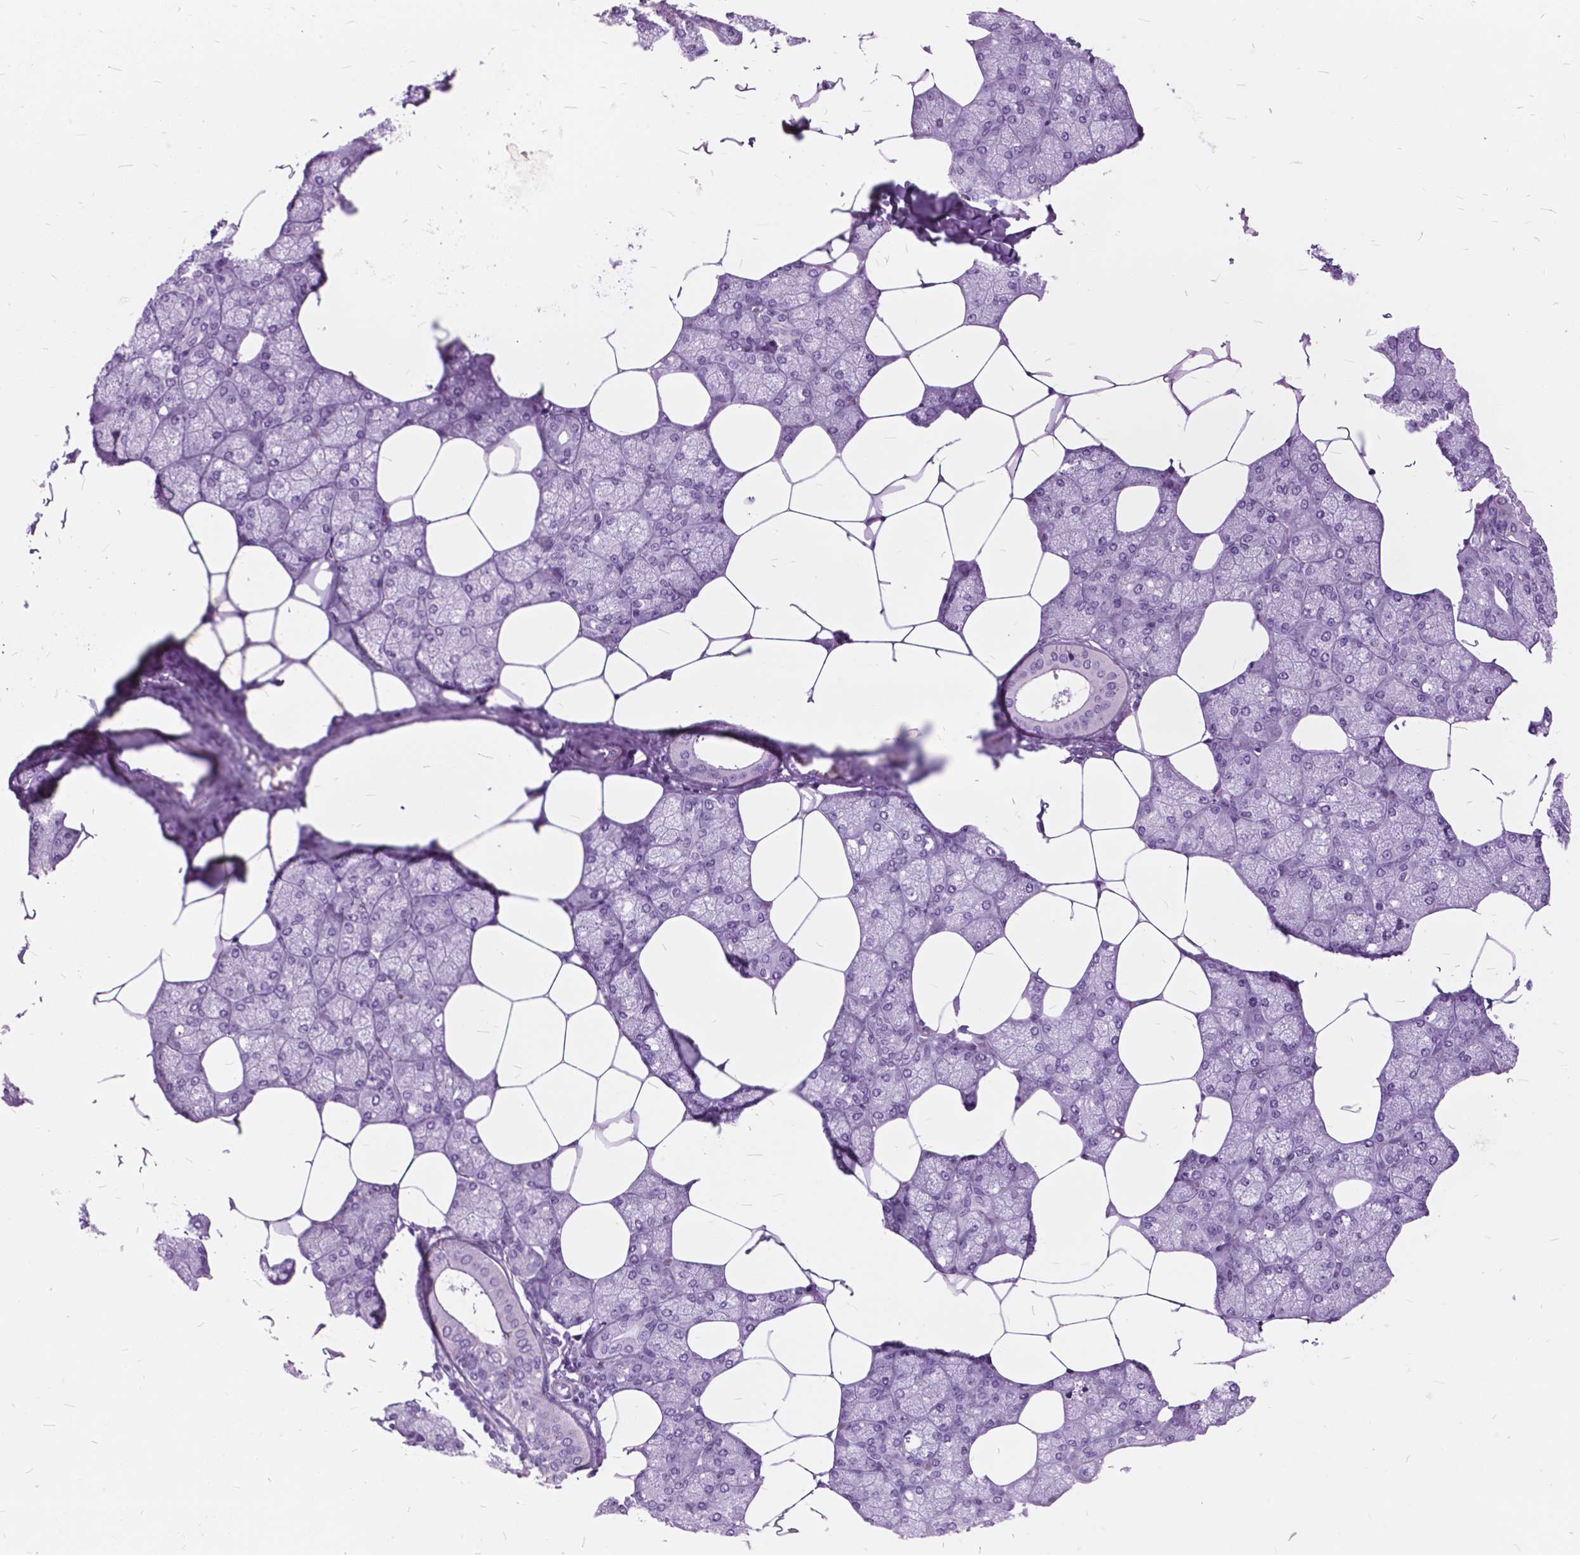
{"staining": {"intensity": "negative", "quantity": "none", "location": "none"}, "tissue": "salivary gland", "cell_type": "Glandular cells", "image_type": "normal", "snomed": [{"axis": "morphology", "description": "Normal tissue, NOS"}, {"axis": "topography", "description": "Salivary gland"}], "caption": "Salivary gland stained for a protein using immunohistochemistry (IHC) demonstrates no expression glandular cells.", "gene": "GDF9", "patient": {"sex": "female", "age": 43}}